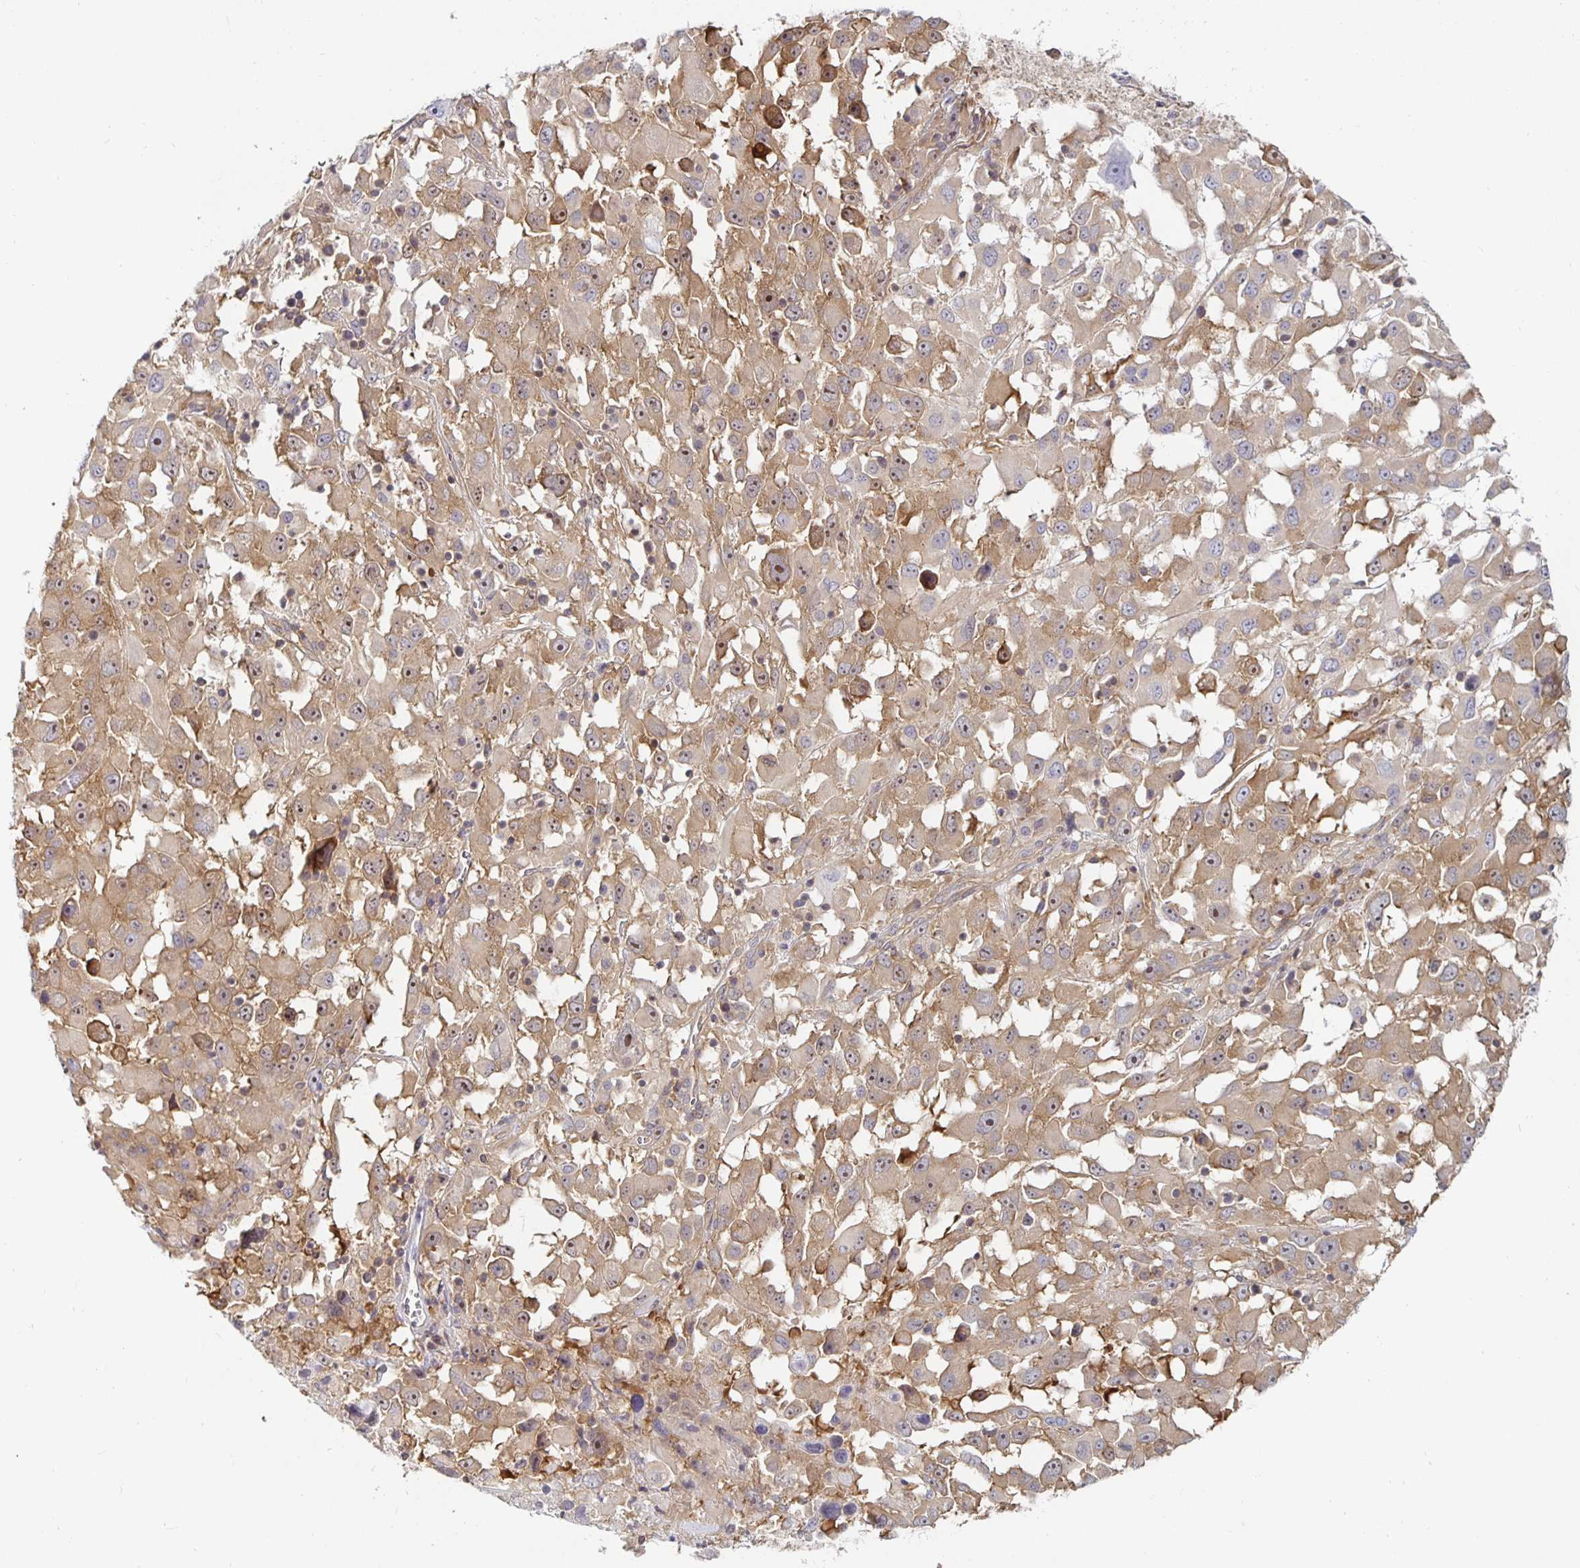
{"staining": {"intensity": "weak", "quantity": "25%-75%", "location": "cytoplasmic/membranous"}, "tissue": "melanoma", "cell_type": "Tumor cells", "image_type": "cancer", "snomed": [{"axis": "morphology", "description": "Malignant melanoma, Metastatic site"}, {"axis": "topography", "description": "Soft tissue"}], "caption": "This photomicrograph shows immunohistochemistry (IHC) staining of melanoma, with low weak cytoplasmic/membranous positivity in approximately 25%-75% of tumor cells.", "gene": "PDAP1", "patient": {"sex": "male", "age": 50}}